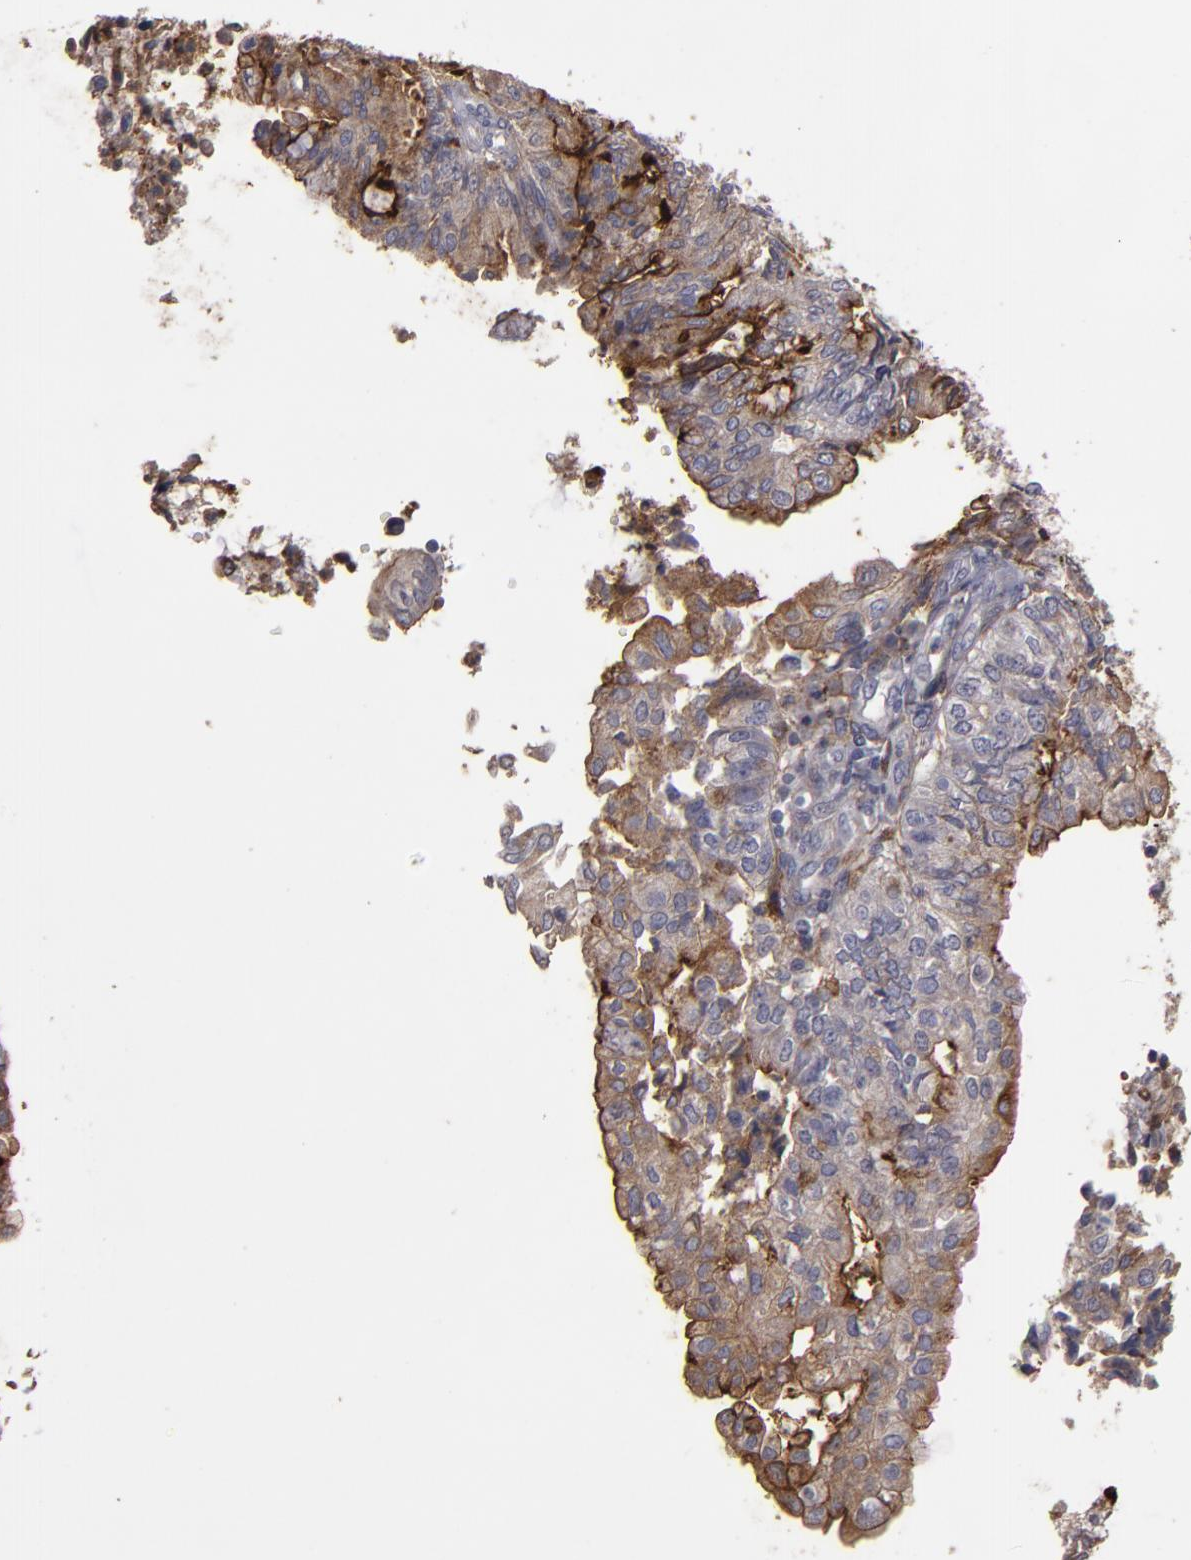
{"staining": {"intensity": "moderate", "quantity": "25%-75%", "location": "cytoplasmic/membranous"}, "tissue": "endometrial cancer", "cell_type": "Tumor cells", "image_type": "cancer", "snomed": [{"axis": "morphology", "description": "Adenocarcinoma, NOS"}, {"axis": "topography", "description": "Endometrium"}], "caption": "A brown stain shows moderate cytoplasmic/membranous positivity of a protein in endometrial cancer tumor cells.", "gene": "CD55", "patient": {"sex": "female", "age": 59}}